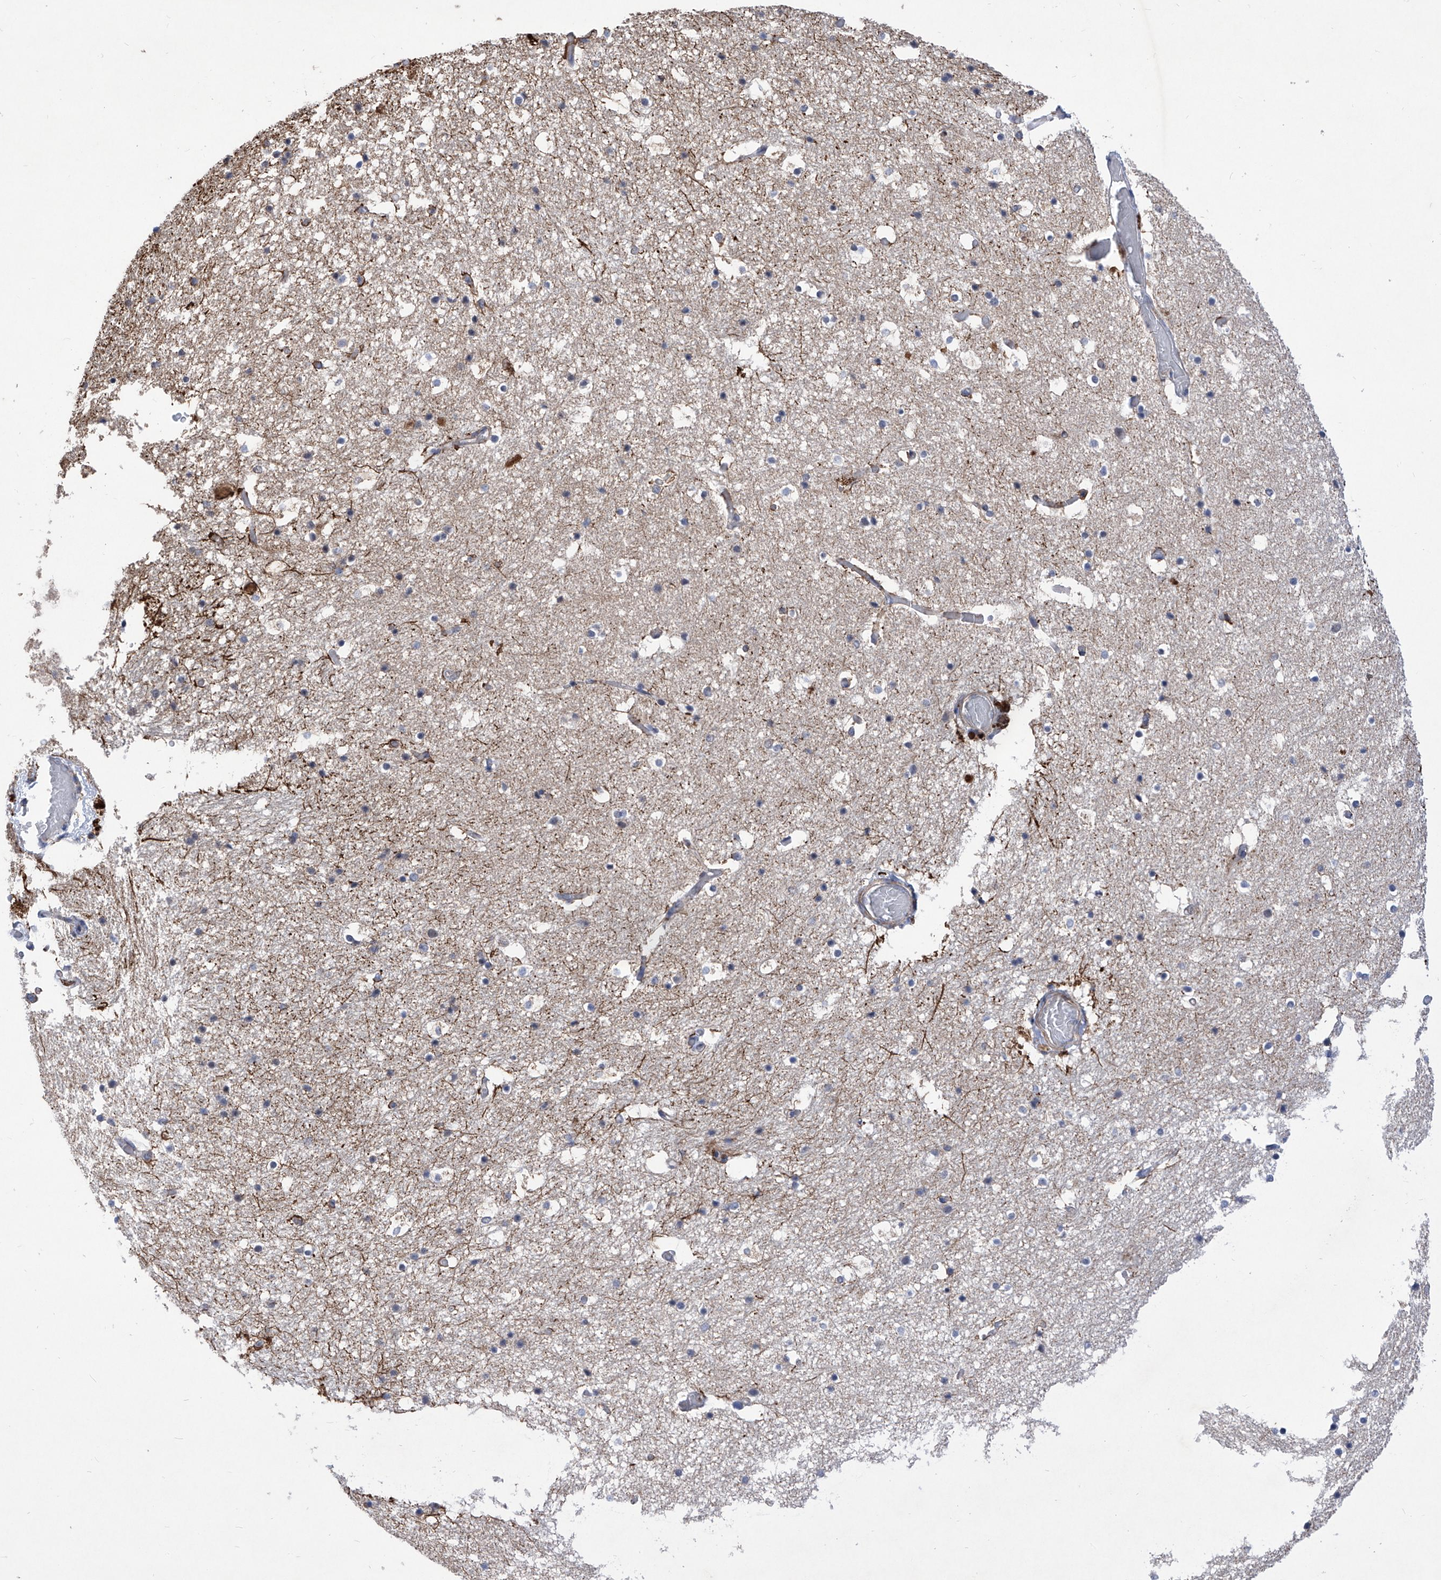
{"staining": {"intensity": "negative", "quantity": "none", "location": "none"}, "tissue": "hippocampus", "cell_type": "Glial cells", "image_type": "normal", "snomed": [{"axis": "morphology", "description": "Normal tissue, NOS"}, {"axis": "topography", "description": "Hippocampus"}], "caption": "Histopathology image shows no significant protein staining in glial cells of benign hippocampus.", "gene": "KIFC2", "patient": {"sex": "female", "age": 52}}